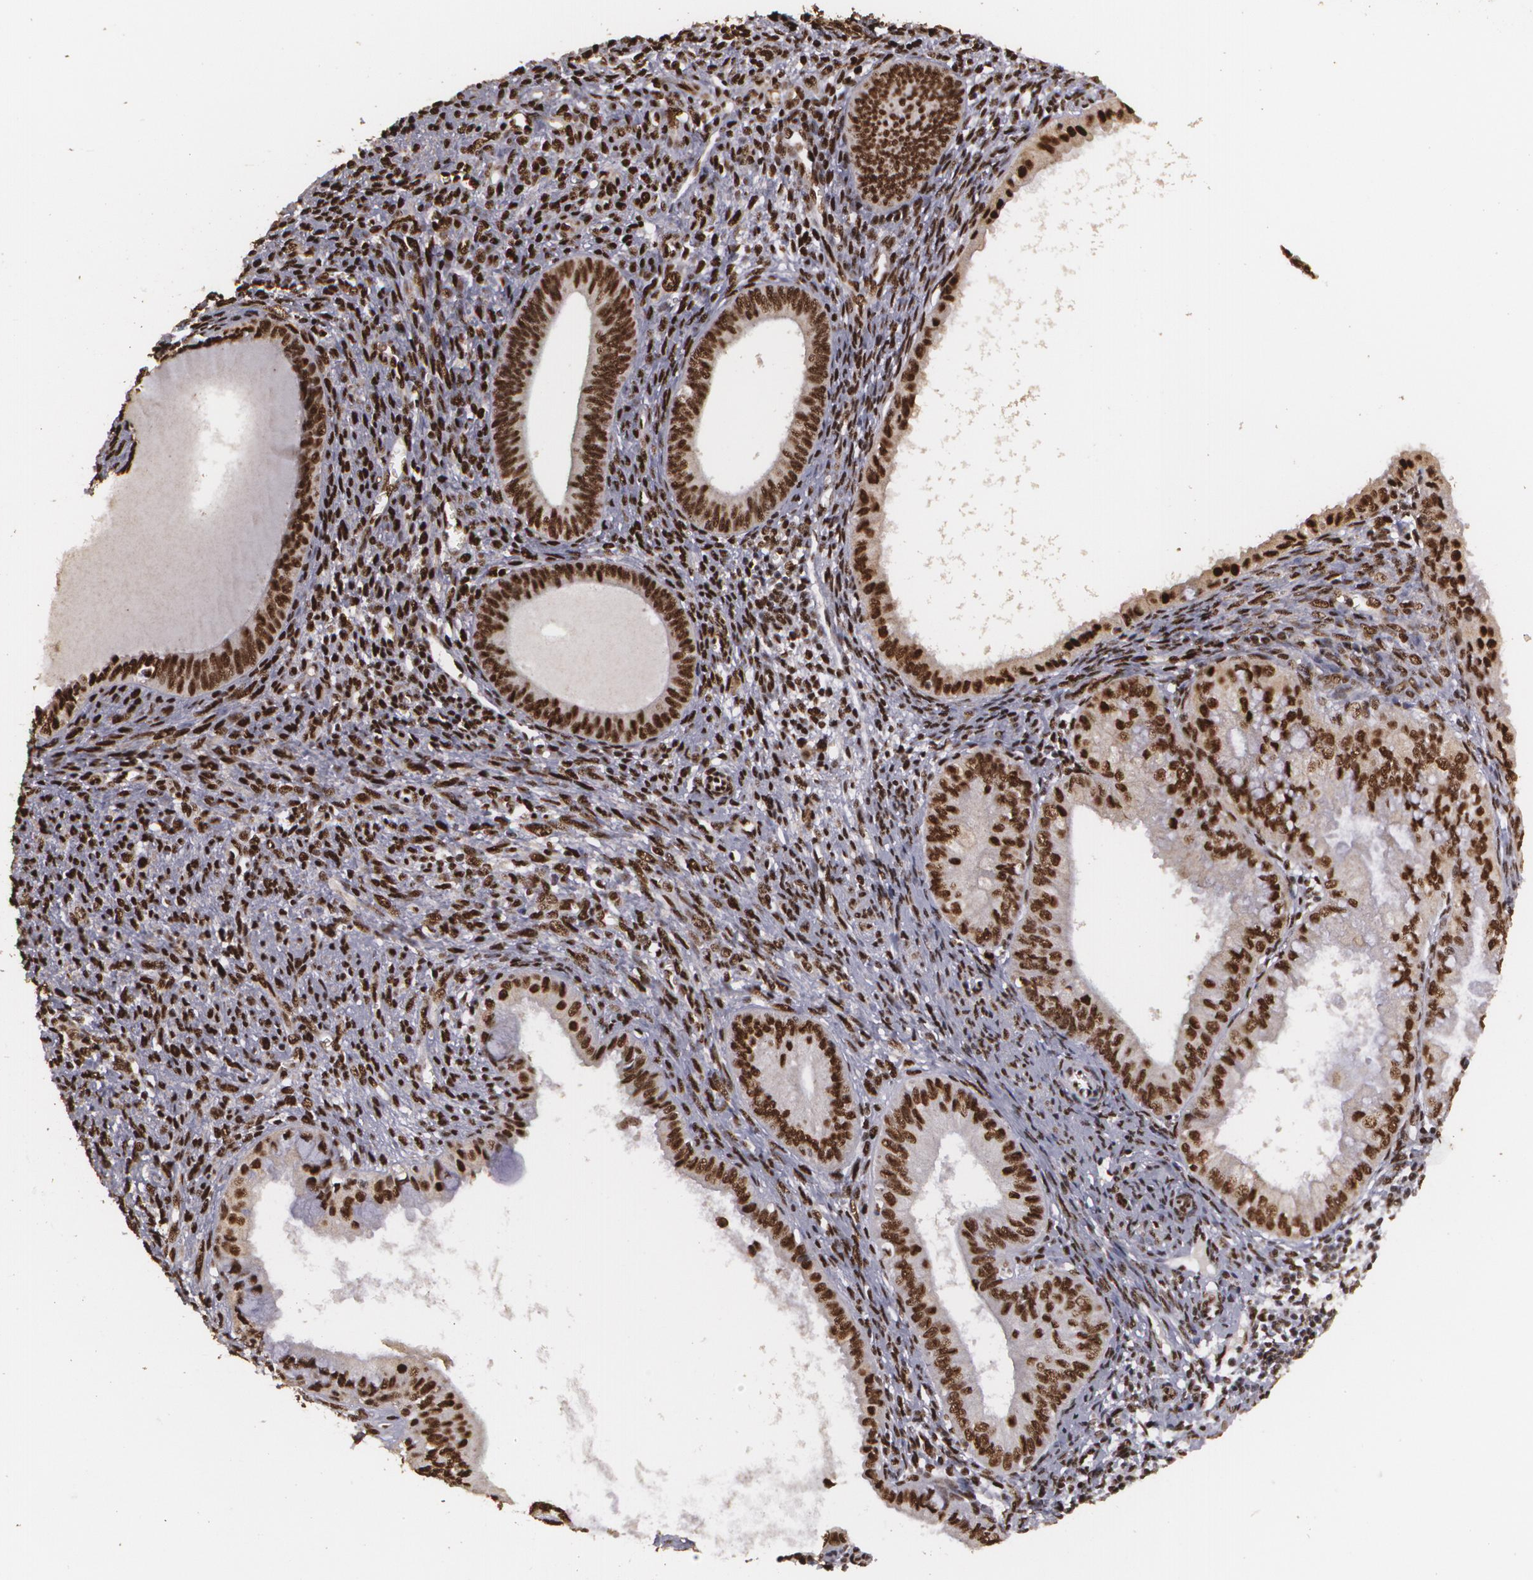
{"staining": {"intensity": "strong", "quantity": ">75%", "location": "cytoplasmic/membranous,nuclear"}, "tissue": "endometrial cancer", "cell_type": "Tumor cells", "image_type": "cancer", "snomed": [{"axis": "morphology", "description": "Adenocarcinoma, NOS"}, {"axis": "topography", "description": "Endometrium"}], "caption": "DAB immunohistochemical staining of human endometrial cancer reveals strong cytoplasmic/membranous and nuclear protein positivity in about >75% of tumor cells.", "gene": "RCOR1", "patient": {"sex": "female", "age": 76}}